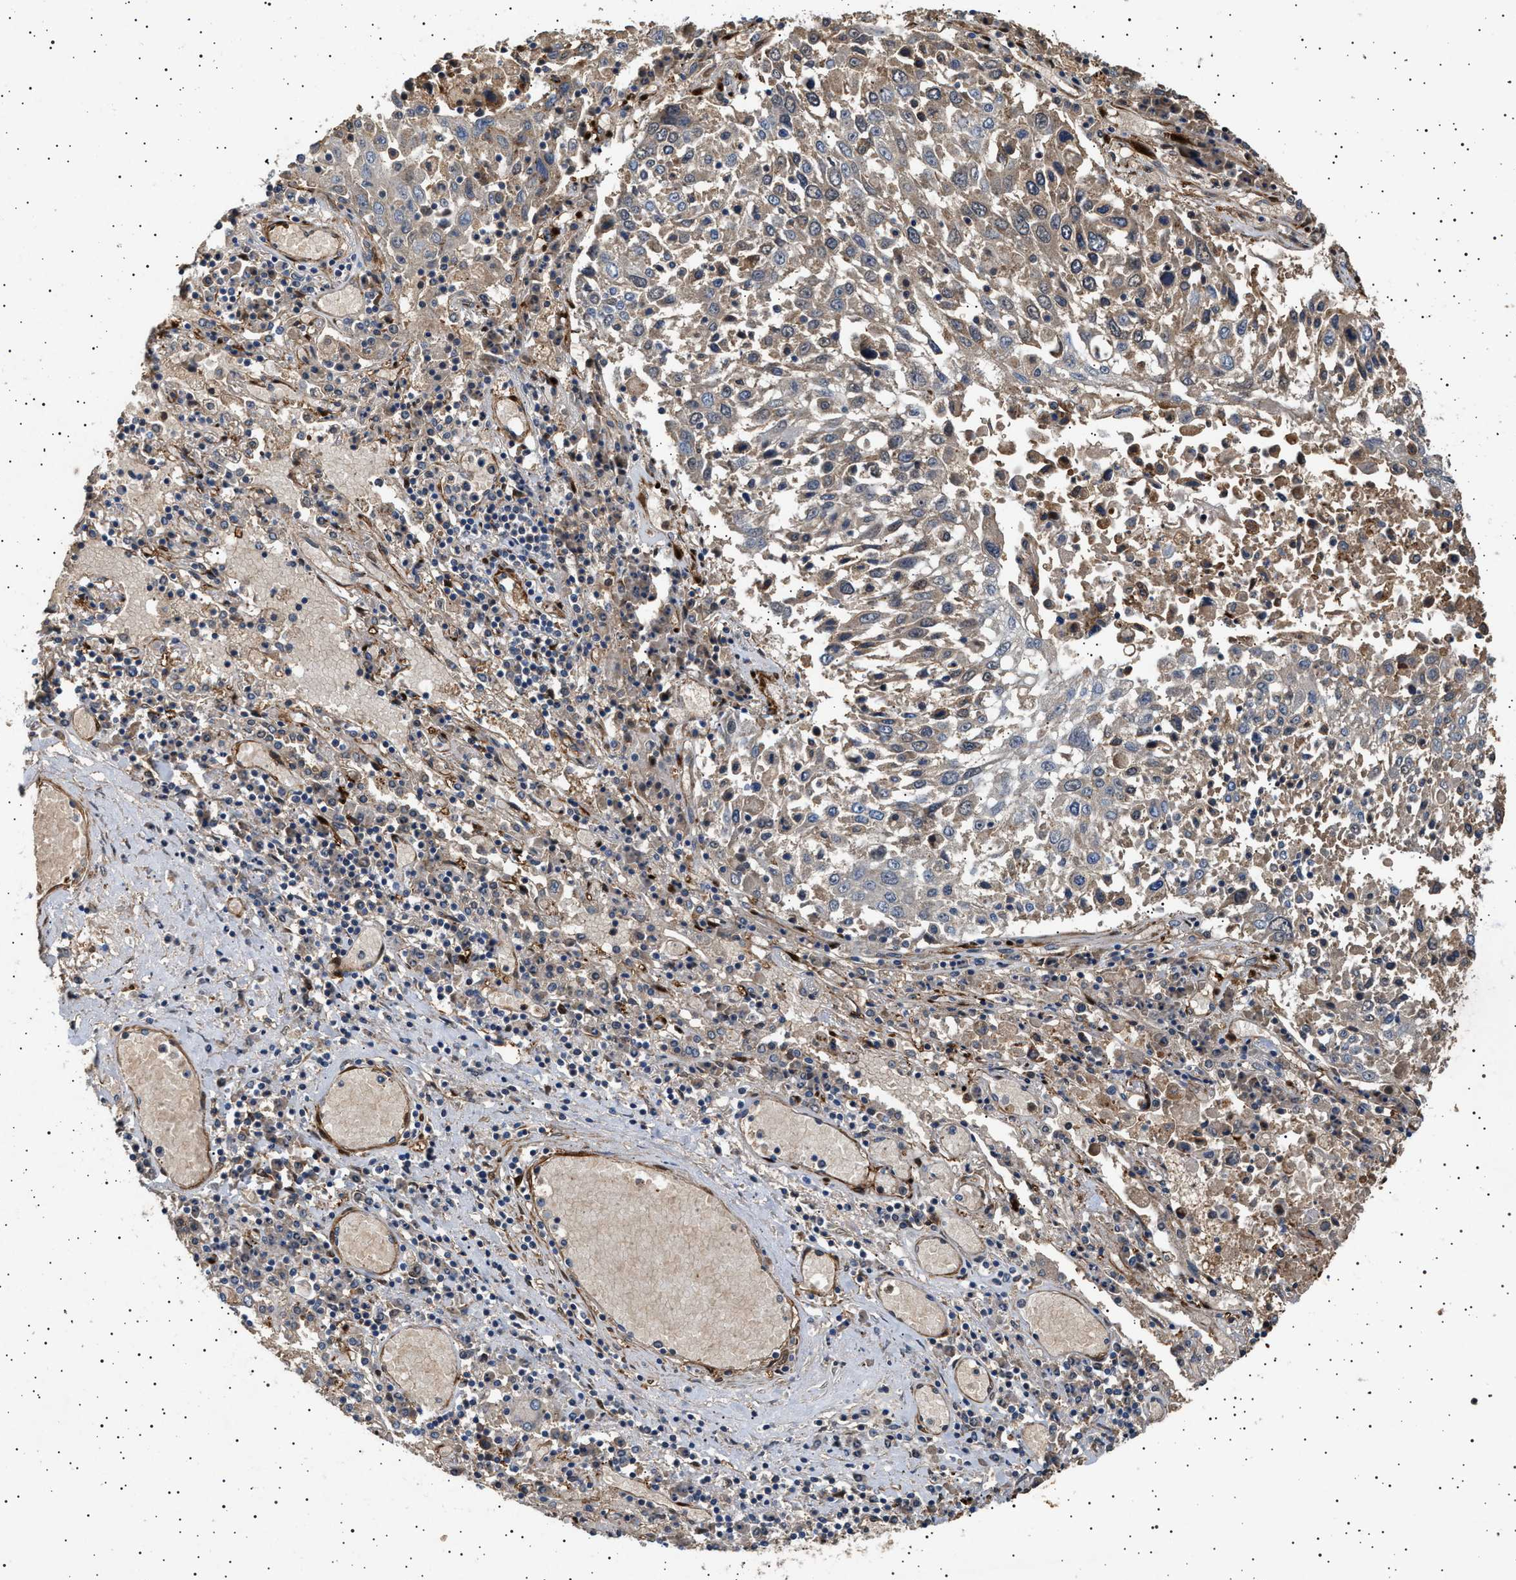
{"staining": {"intensity": "weak", "quantity": "<25%", "location": "cytoplasmic/membranous"}, "tissue": "lung cancer", "cell_type": "Tumor cells", "image_type": "cancer", "snomed": [{"axis": "morphology", "description": "Squamous cell carcinoma, NOS"}, {"axis": "topography", "description": "Lung"}], "caption": "Immunohistochemical staining of human lung cancer reveals no significant positivity in tumor cells. Nuclei are stained in blue.", "gene": "GUCY1B1", "patient": {"sex": "male", "age": 65}}